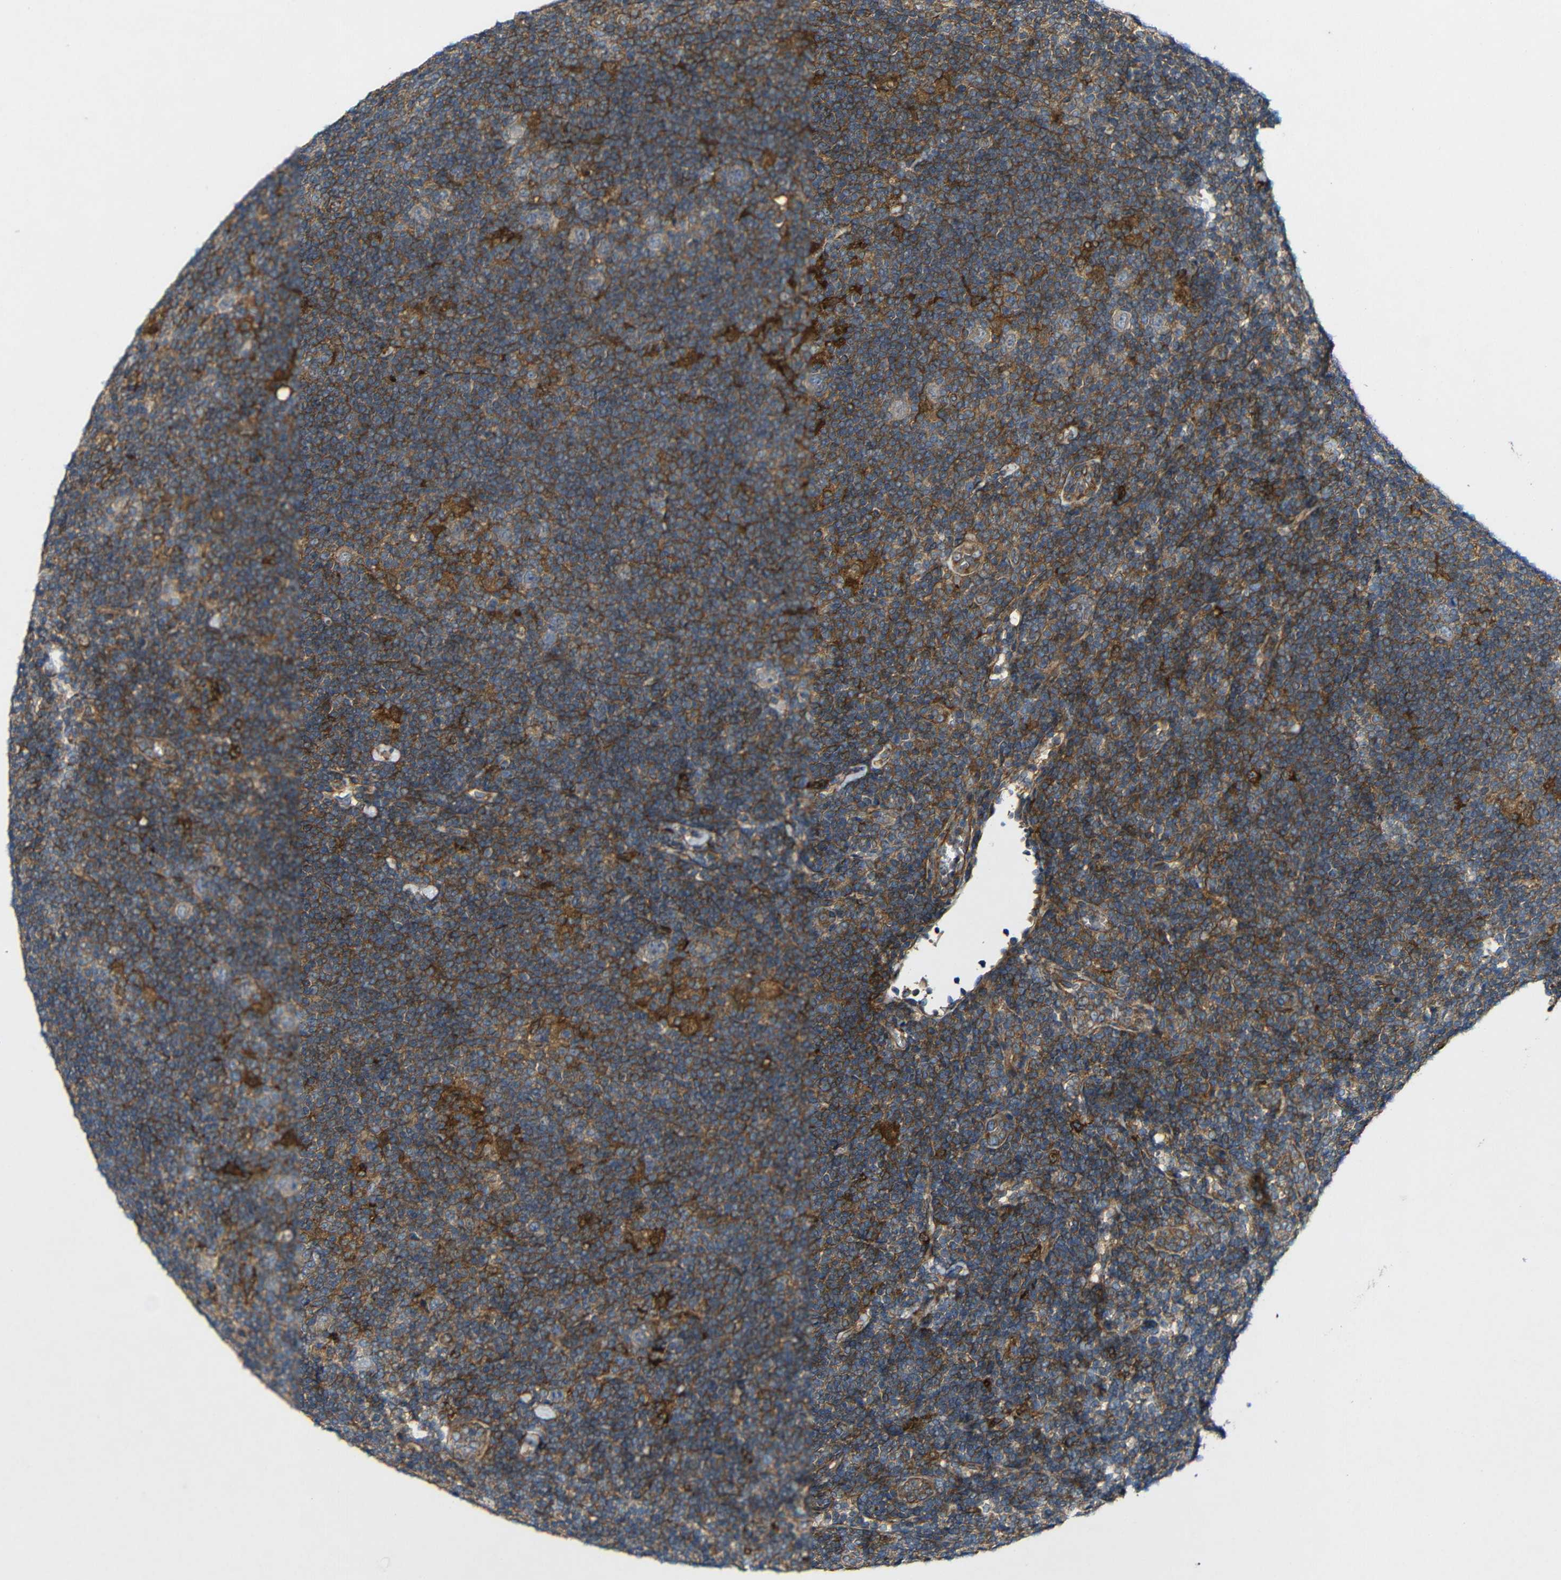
{"staining": {"intensity": "weak", "quantity": ">75%", "location": "cytoplasmic/membranous"}, "tissue": "lymphoma", "cell_type": "Tumor cells", "image_type": "cancer", "snomed": [{"axis": "morphology", "description": "Hodgkin's disease, NOS"}, {"axis": "topography", "description": "Lymph node"}], "caption": "Hodgkin's disease stained with a brown dye displays weak cytoplasmic/membranous positive positivity in about >75% of tumor cells.", "gene": "GSDME", "patient": {"sex": "female", "age": 57}}